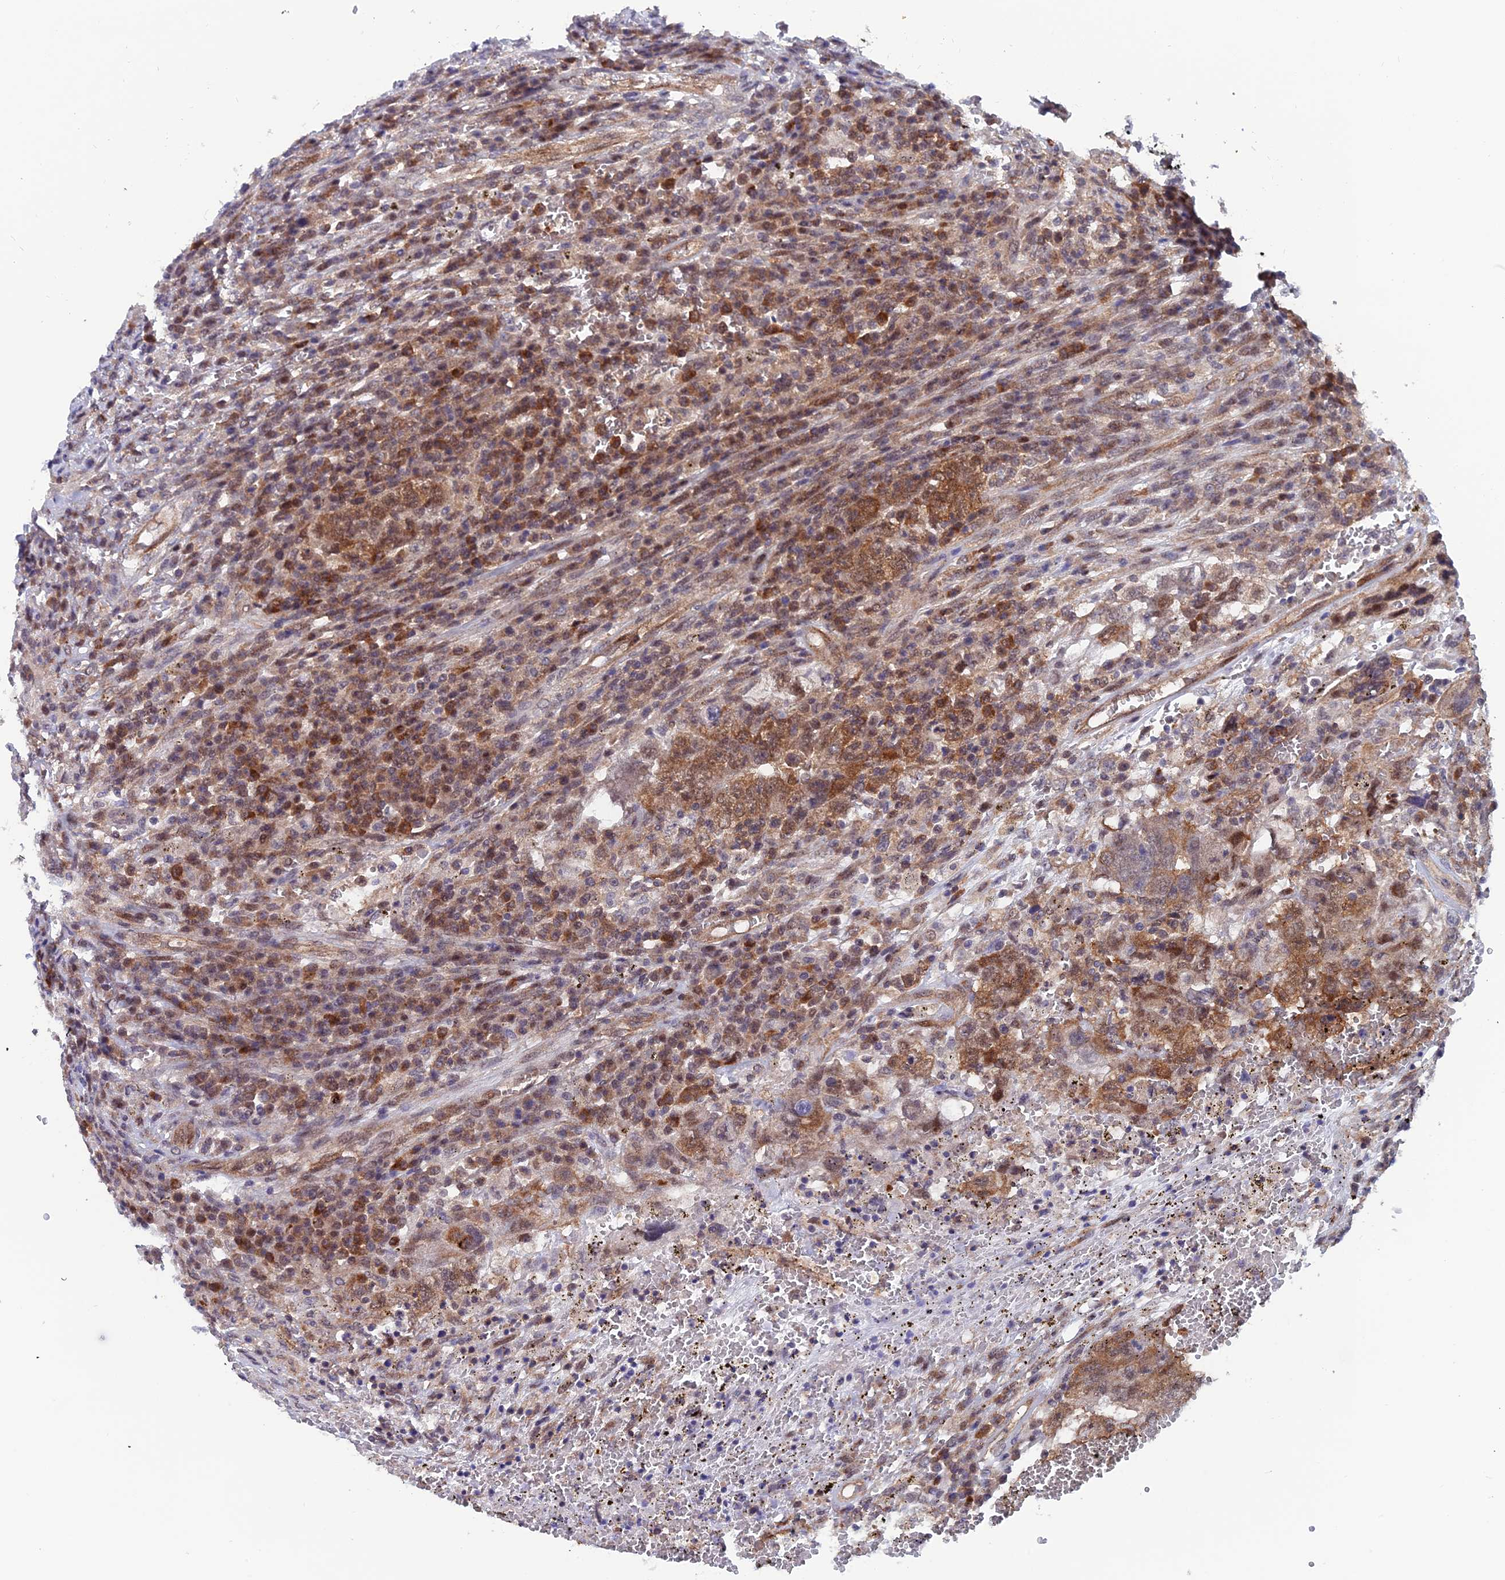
{"staining": {"intensity": "moderate", "quantity": ">75%", "location": "cytoplasmic/membranous,nuclear"}, "tissue": "testis cancer", "cell_type": "Tumor cells", "image_type": "cancer", "snomed": [{"axis": "morphology", "description": "Carcinoma, Embryonal, NOS"}, {"axis": "topography", "description": "Testis"}], "caption": "Testis cancer stained for a protein shows moderate cytoplasmic/membranous and nuclear positivity in tumor cells.", "gene": "IGBP1", "patient": {"sex": "male", "age": 26}}